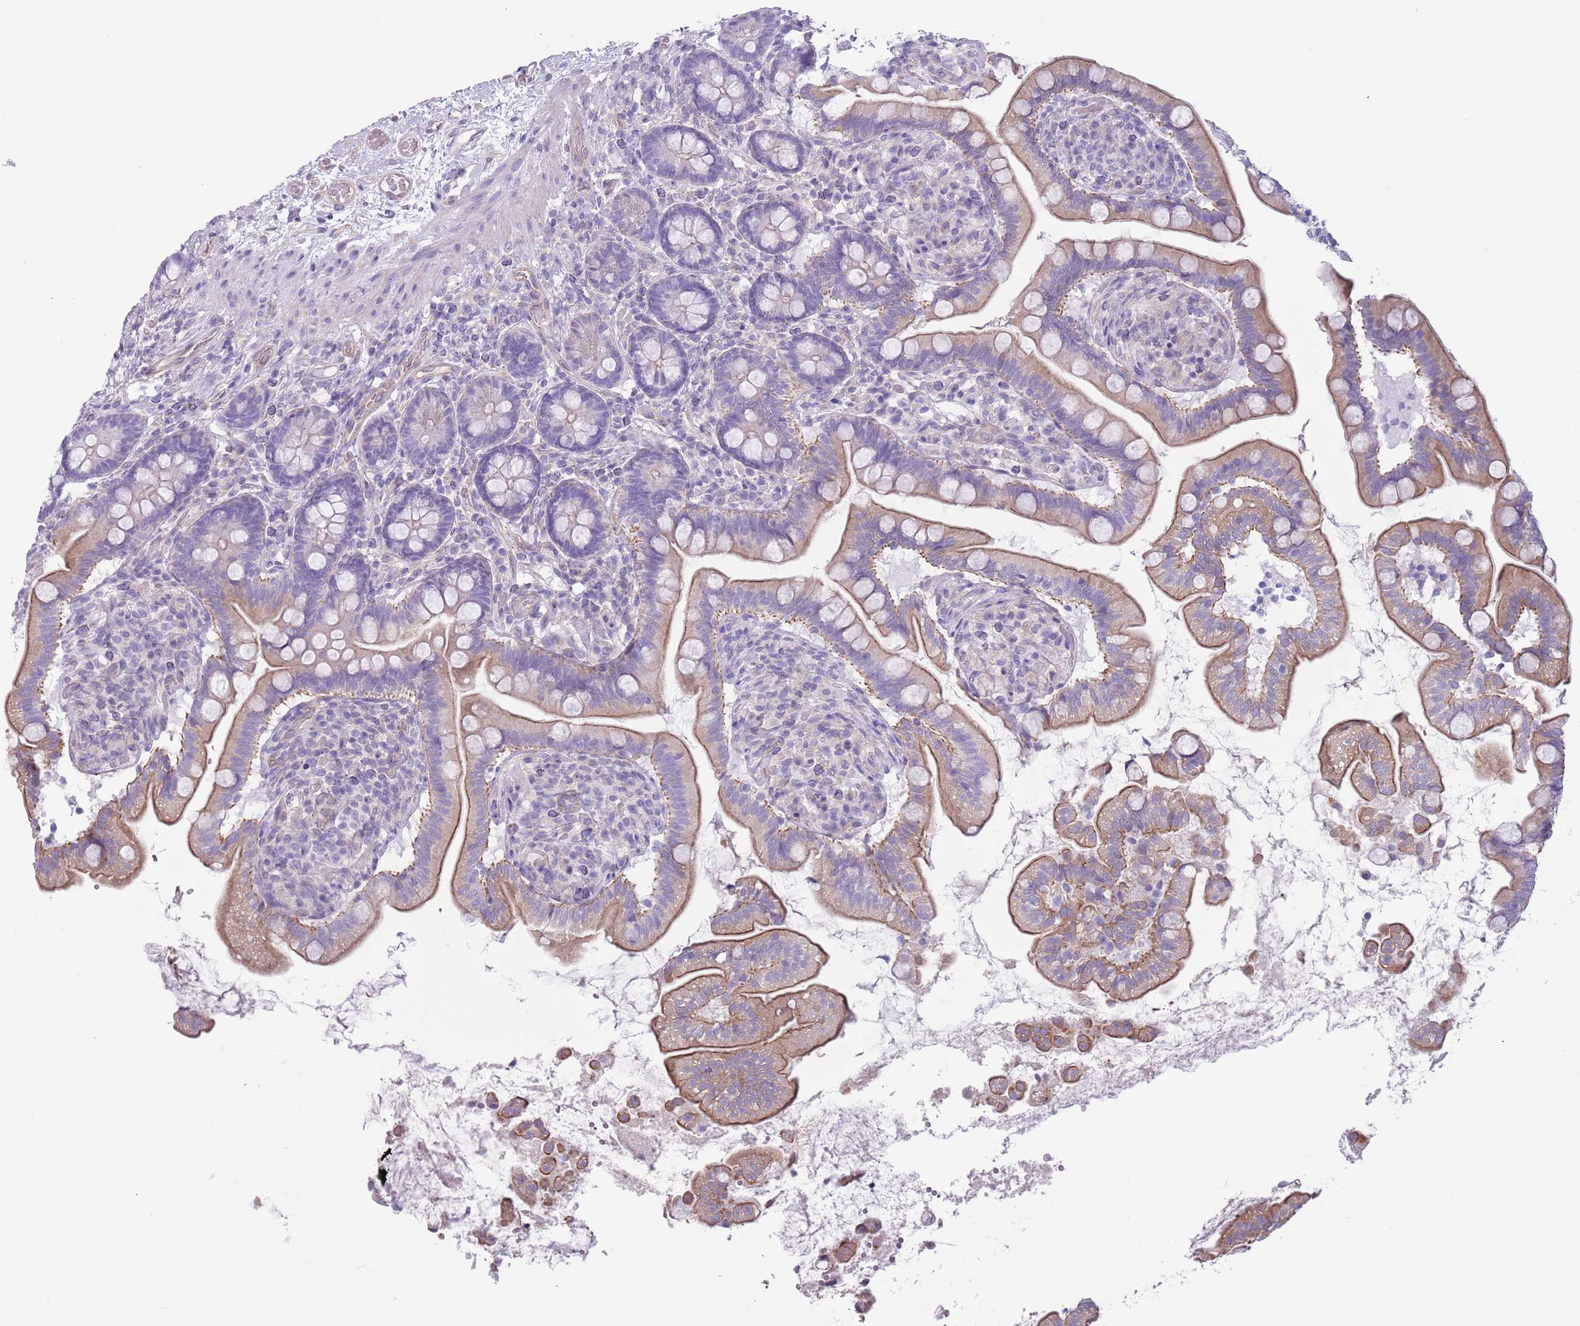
{"staining": {"intensity": "moderate", "quantity": "<25%", "location": "cytoplasmic/membranous"}, "tissue": "small intestine", "cell_type": "Glandular cells", "image_type": "normal", "snomed": [{"axis": "morphology", "description": "Normal tissue, NOS"}, {"axis": "topography", "description": "Small intestine"}], "caption": "High-power microscopy captured an immunohistochemistry (IHC) image of benign small intestine, revealing moderate cytoplasmic/membranous staining in approximately <25% of glandular cells. Nuclei are stained in blue.", "gene": "RBP3", "patient": {"sex": "female", "age": 64}}